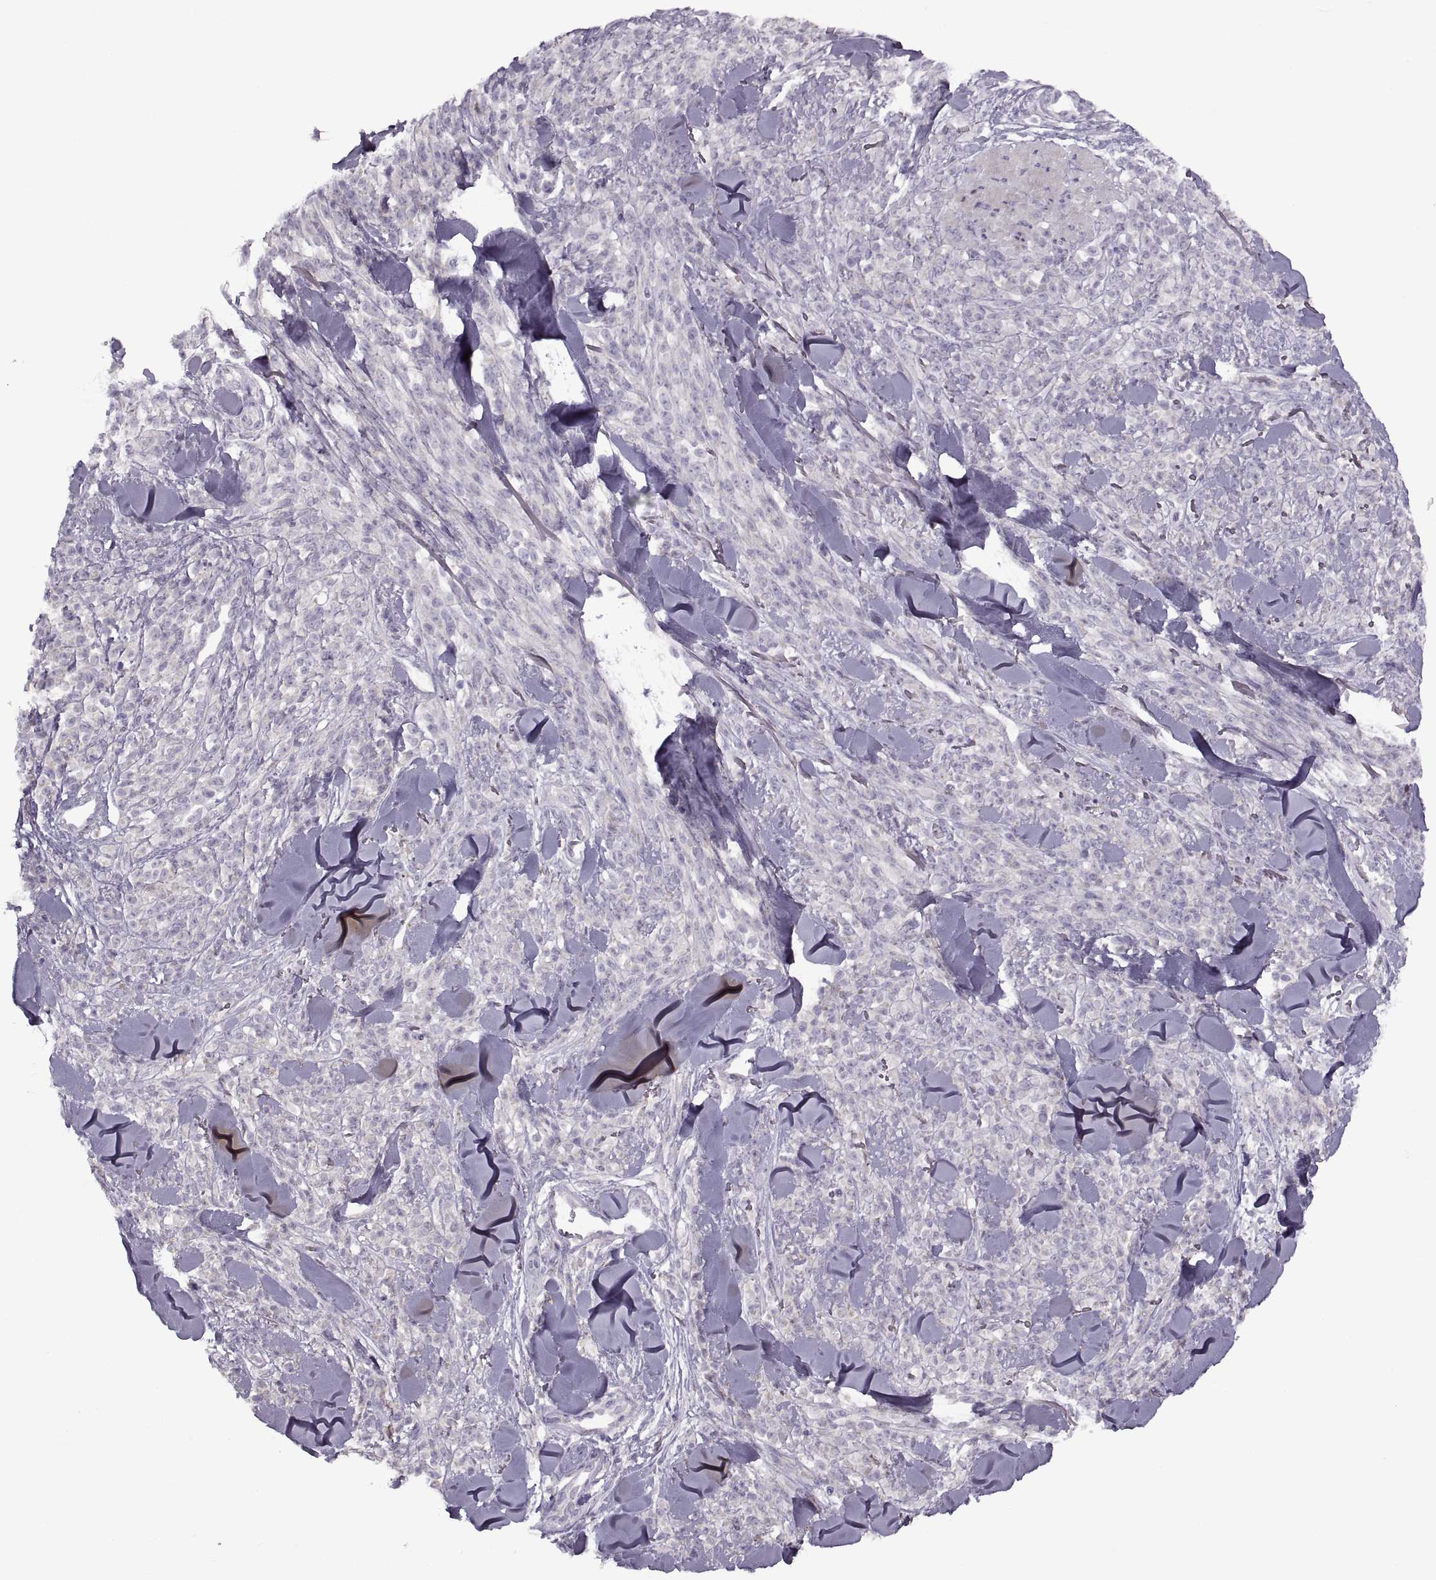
{"staining": {"intensity": "negative", "quantity": "none", "location": "none"}, "tissue": "melanoma", "cell_type": "Tumor cells", "image_type": "cancer", "snomed": [{"axis": "morphology", "description": "Malignant melanoma, NOS"}, {"axis": "topography", "description": "Skin"}, {"axis": "topography", "description": "Skin of trunk"}], "caption": "The immunohistochemistry (IHC) histopathology image has no significant staining in tumor cells of melanoma tissue.", "gene": "PIERCE1", "patient": {"sex": "male", "age": 74}}